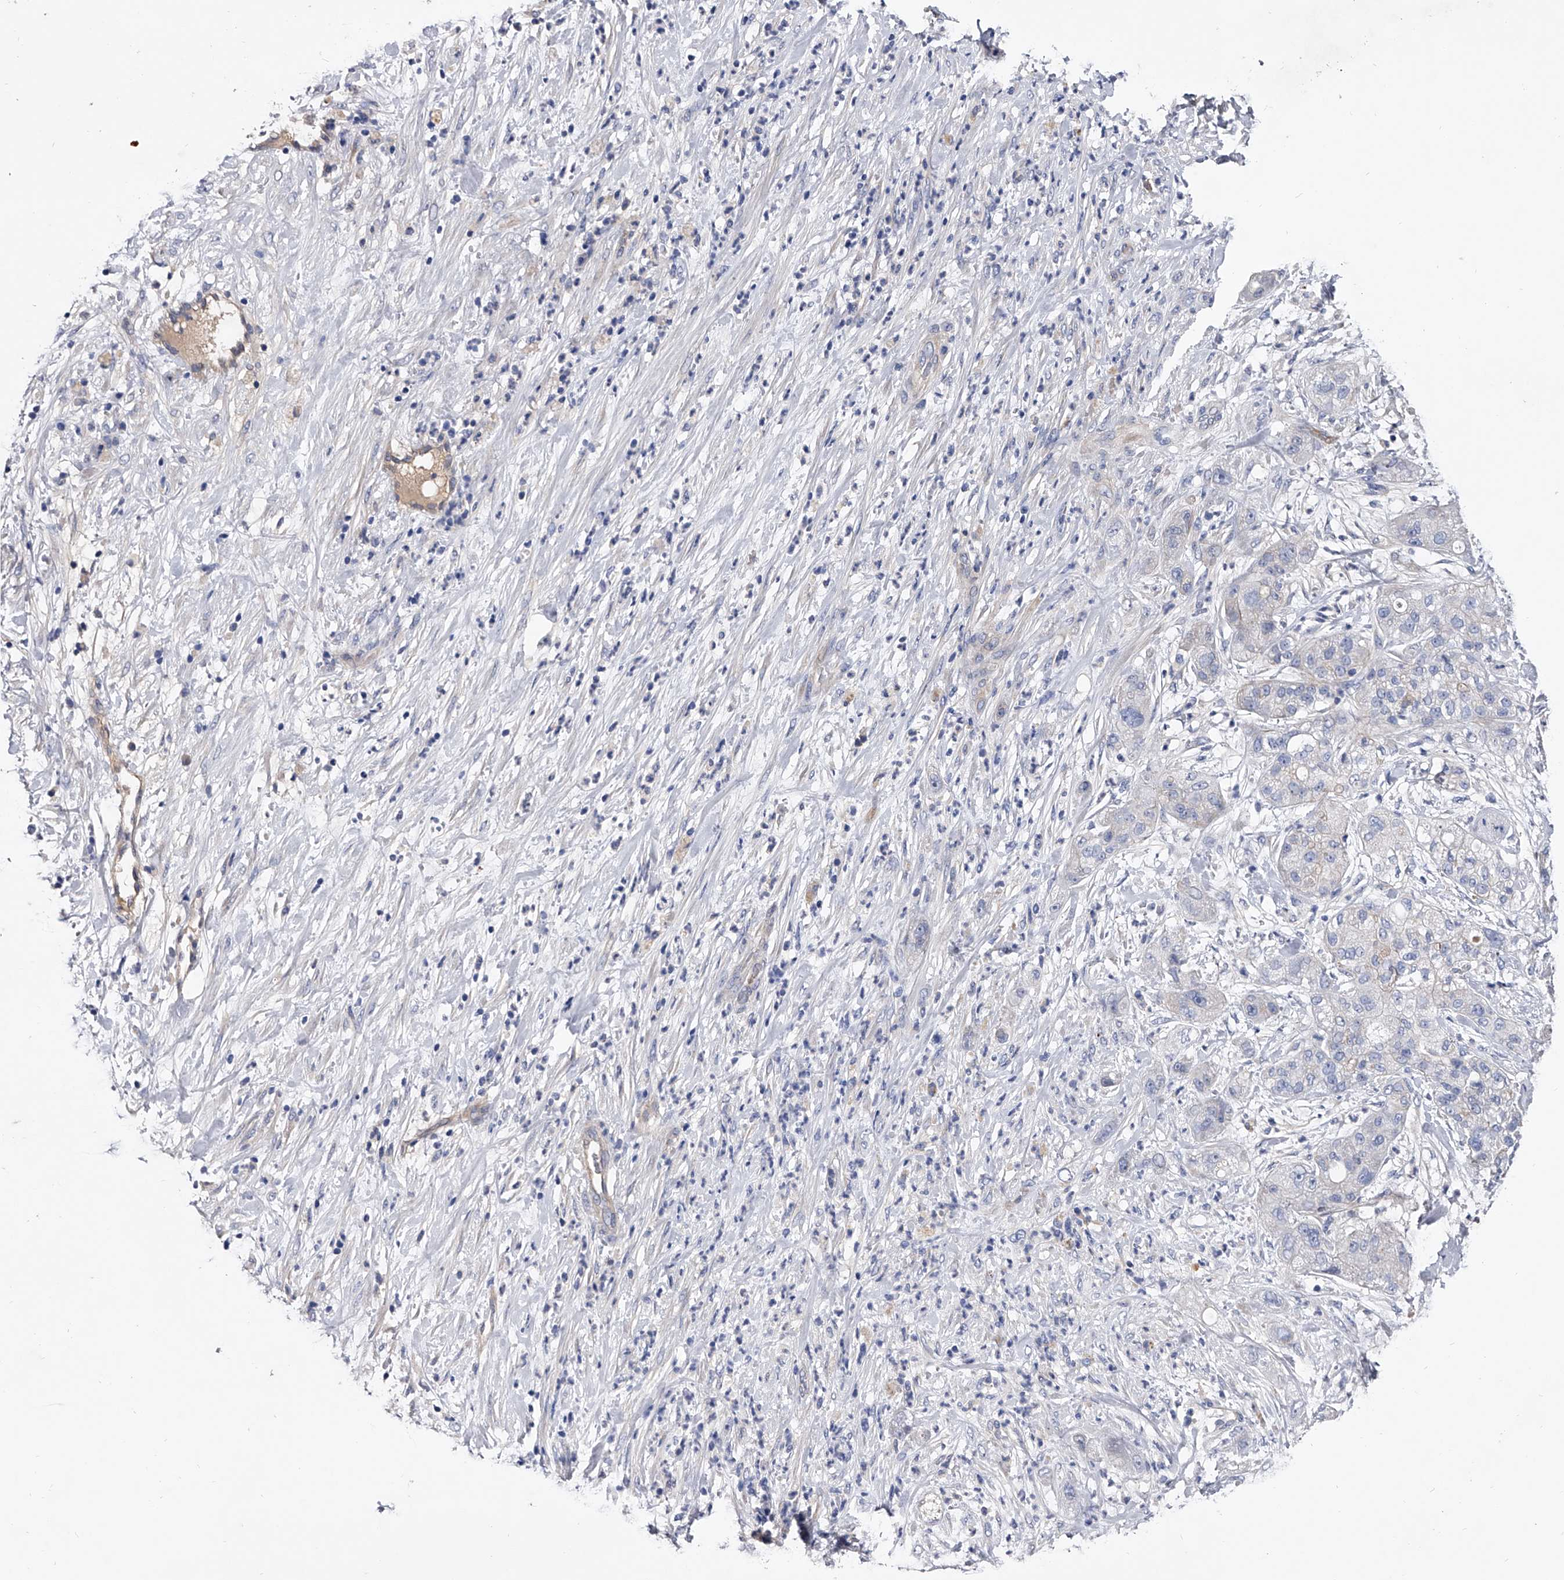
{"staining": {"intensity": "negative", "quantity": "none", "location": "none"}, "tissue": "pancreatic cancer", "cell_type": "Tumor cells", "image_type": "cancer", "snomed": [{"axis": "morphology", "description": "Adenocarcinoma, NOS"}, {"axis": "topography", "description": "Pancreas"}], "caption": "Adenocarcinoma (pancreatic) was stained to show a protein in brown. There is no significant expression in tumor cells.", "gene": "EFCAB7", "patient": {"sex": "female", "age": 78}}